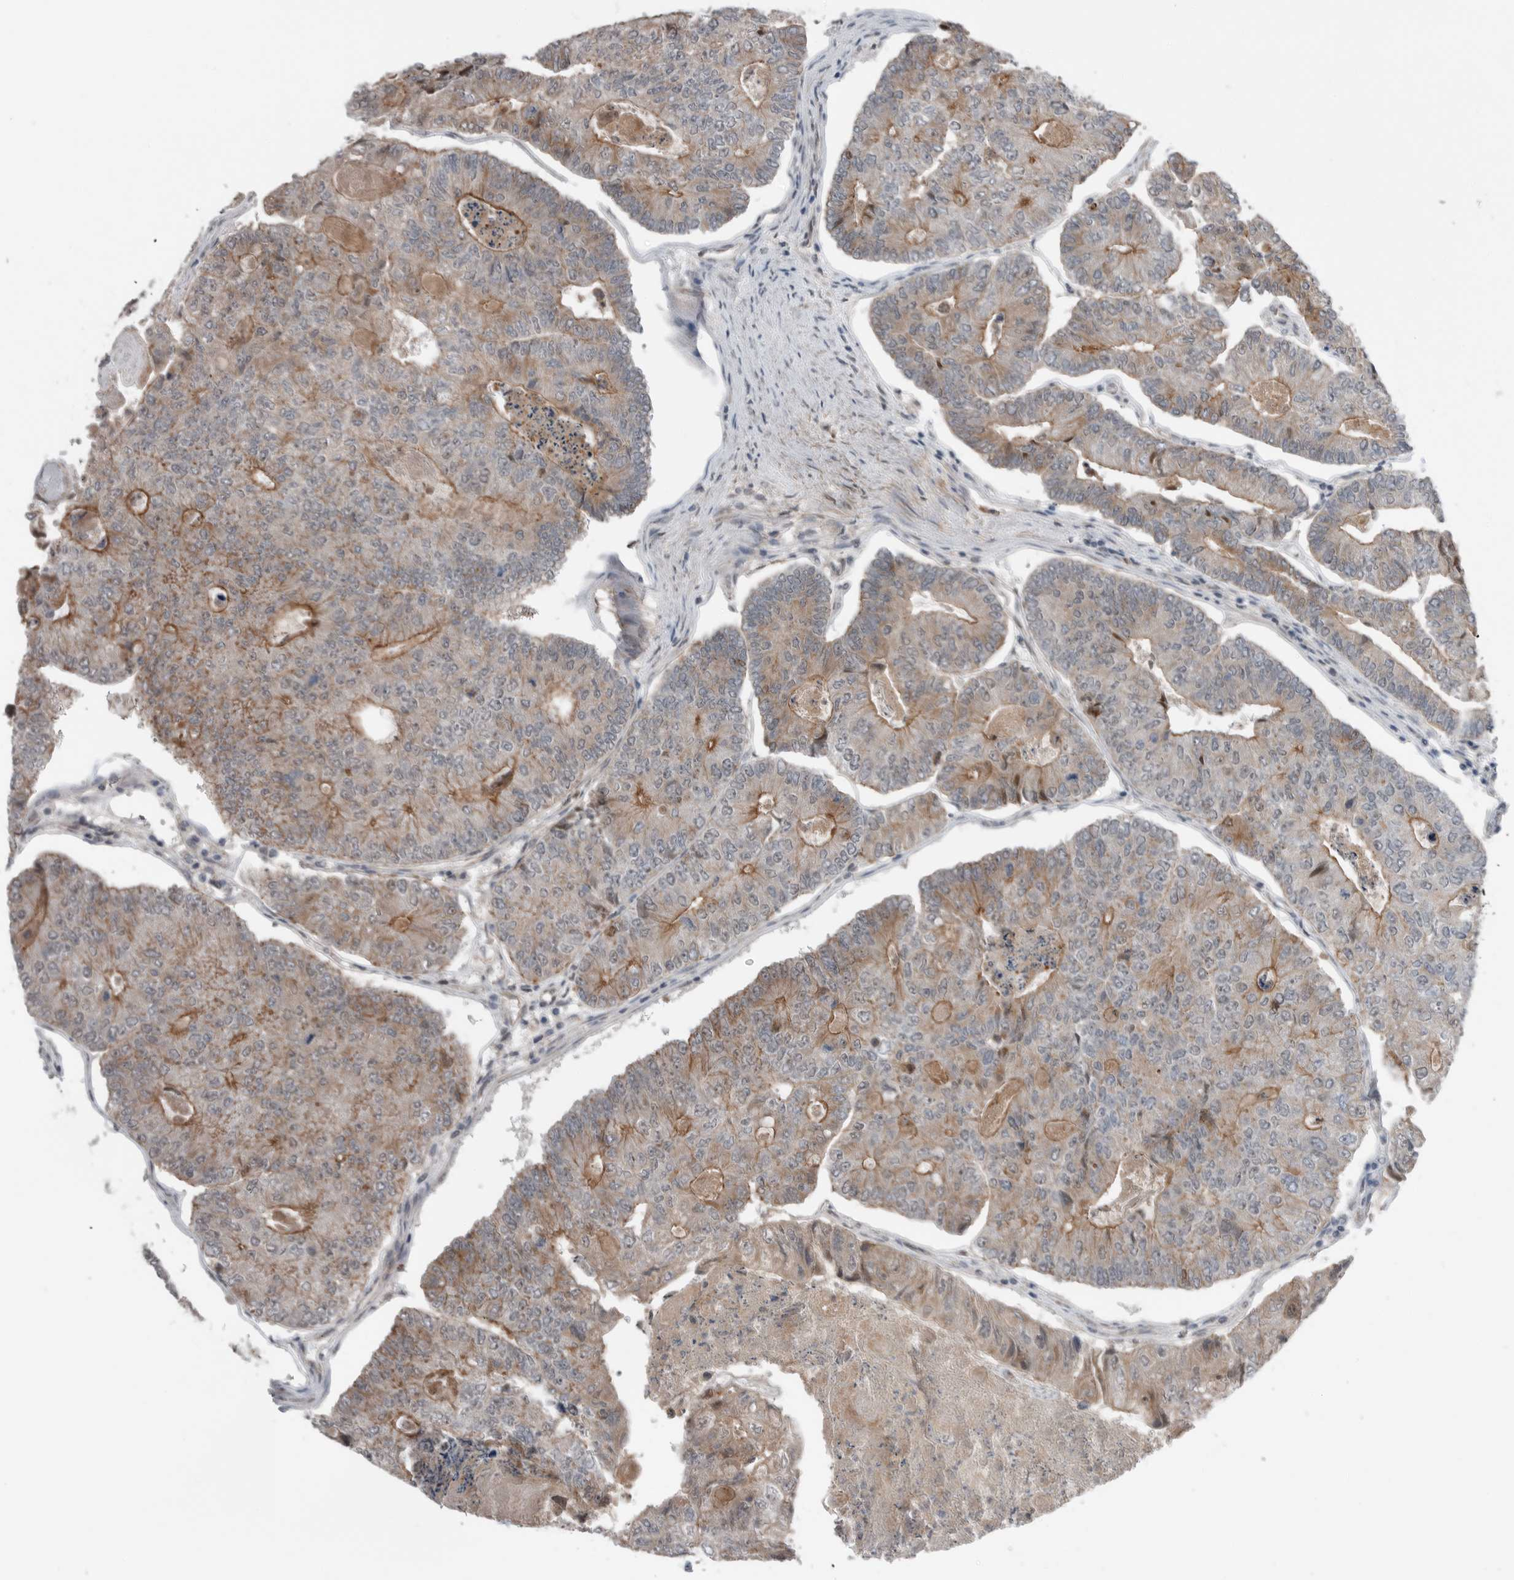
{"staining": {"intensity": "moderate", "quantity": "25%-75%", "location": "cytoplasmic/membranous"}, "tissue": "colorectal cancer", "cell_type": "Tumor cells", "image_type": "cancer", "snomed": [{"axis": "morphology", "description": "Adenocarcinoma, NOS"}, {"axis": "topography", "description": "Colon"}], "caption": "Colorectal cancer (adenocarcinoma) stained for a protein (brown) demonstrates moderate cytoplasmic/membranous positive staining in approximately 25%-75% of tumor cells.", "gene": "NTAQ1", "patient": {"sex": "female", "age": 67}}